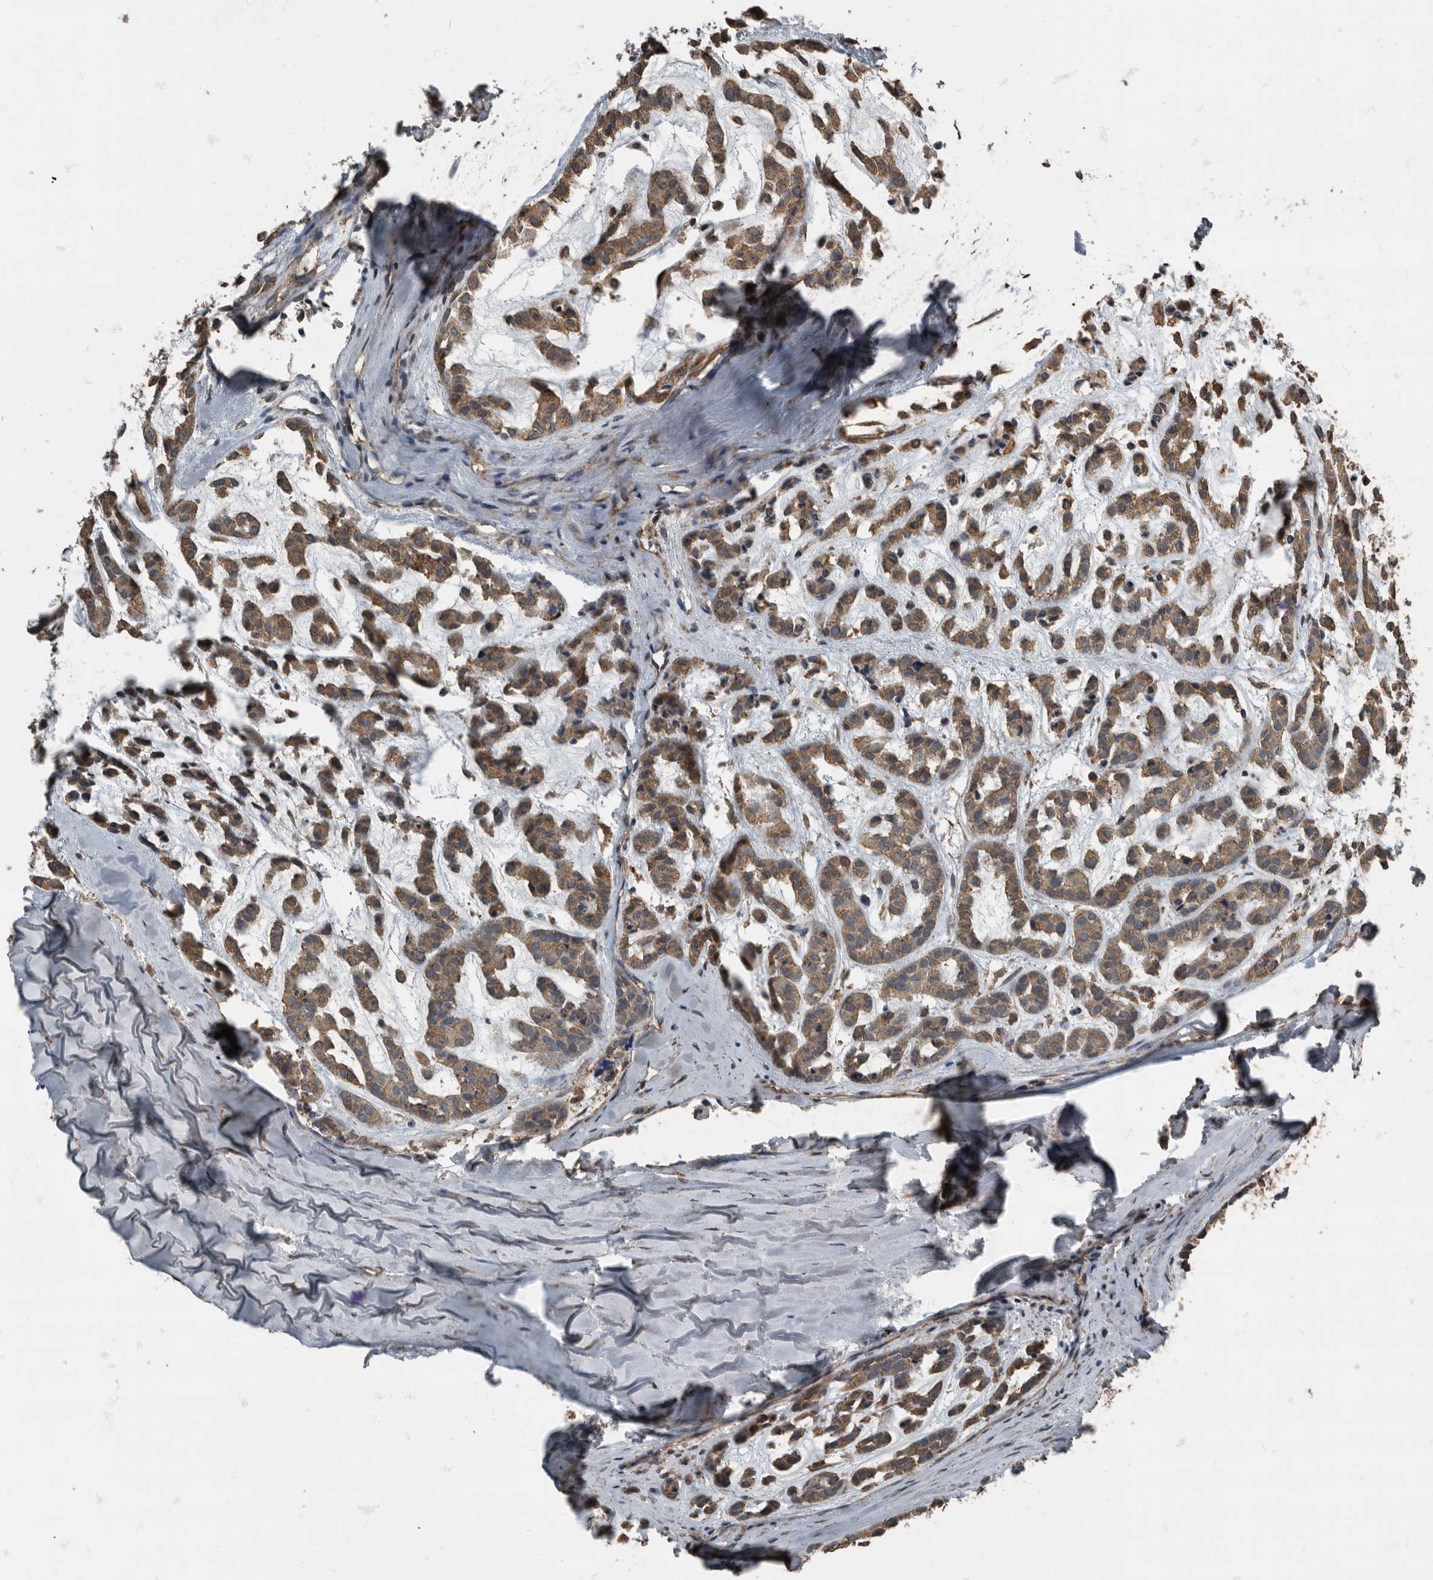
{"staining": {"intensity": "moderate", "quantity": ">75%", "location": "cytoplasmic/membranous"}, "tissue": "head and neck cancer", "cell_type": "Tumor cells", "image_type": "cancer", "snomed": [{"axis": "morphology", "description": "Adenocarcinoma, NOS"}, {"axis": "morphology", "description": "Adenoma, NOS"}, {"axis": "topography", "description": "Head-Neck"}], "caption": "Head and neck cancer was stained to show a protein in brown. There is medium levels of moderate cytoplasmic/membranous expression in about >75% of tumor cells. The protein of interest is shown in brown color, while the nuclei are stained blue.", "gene": "IL15RA", "patient": {"sex": "female", "age": 55}}